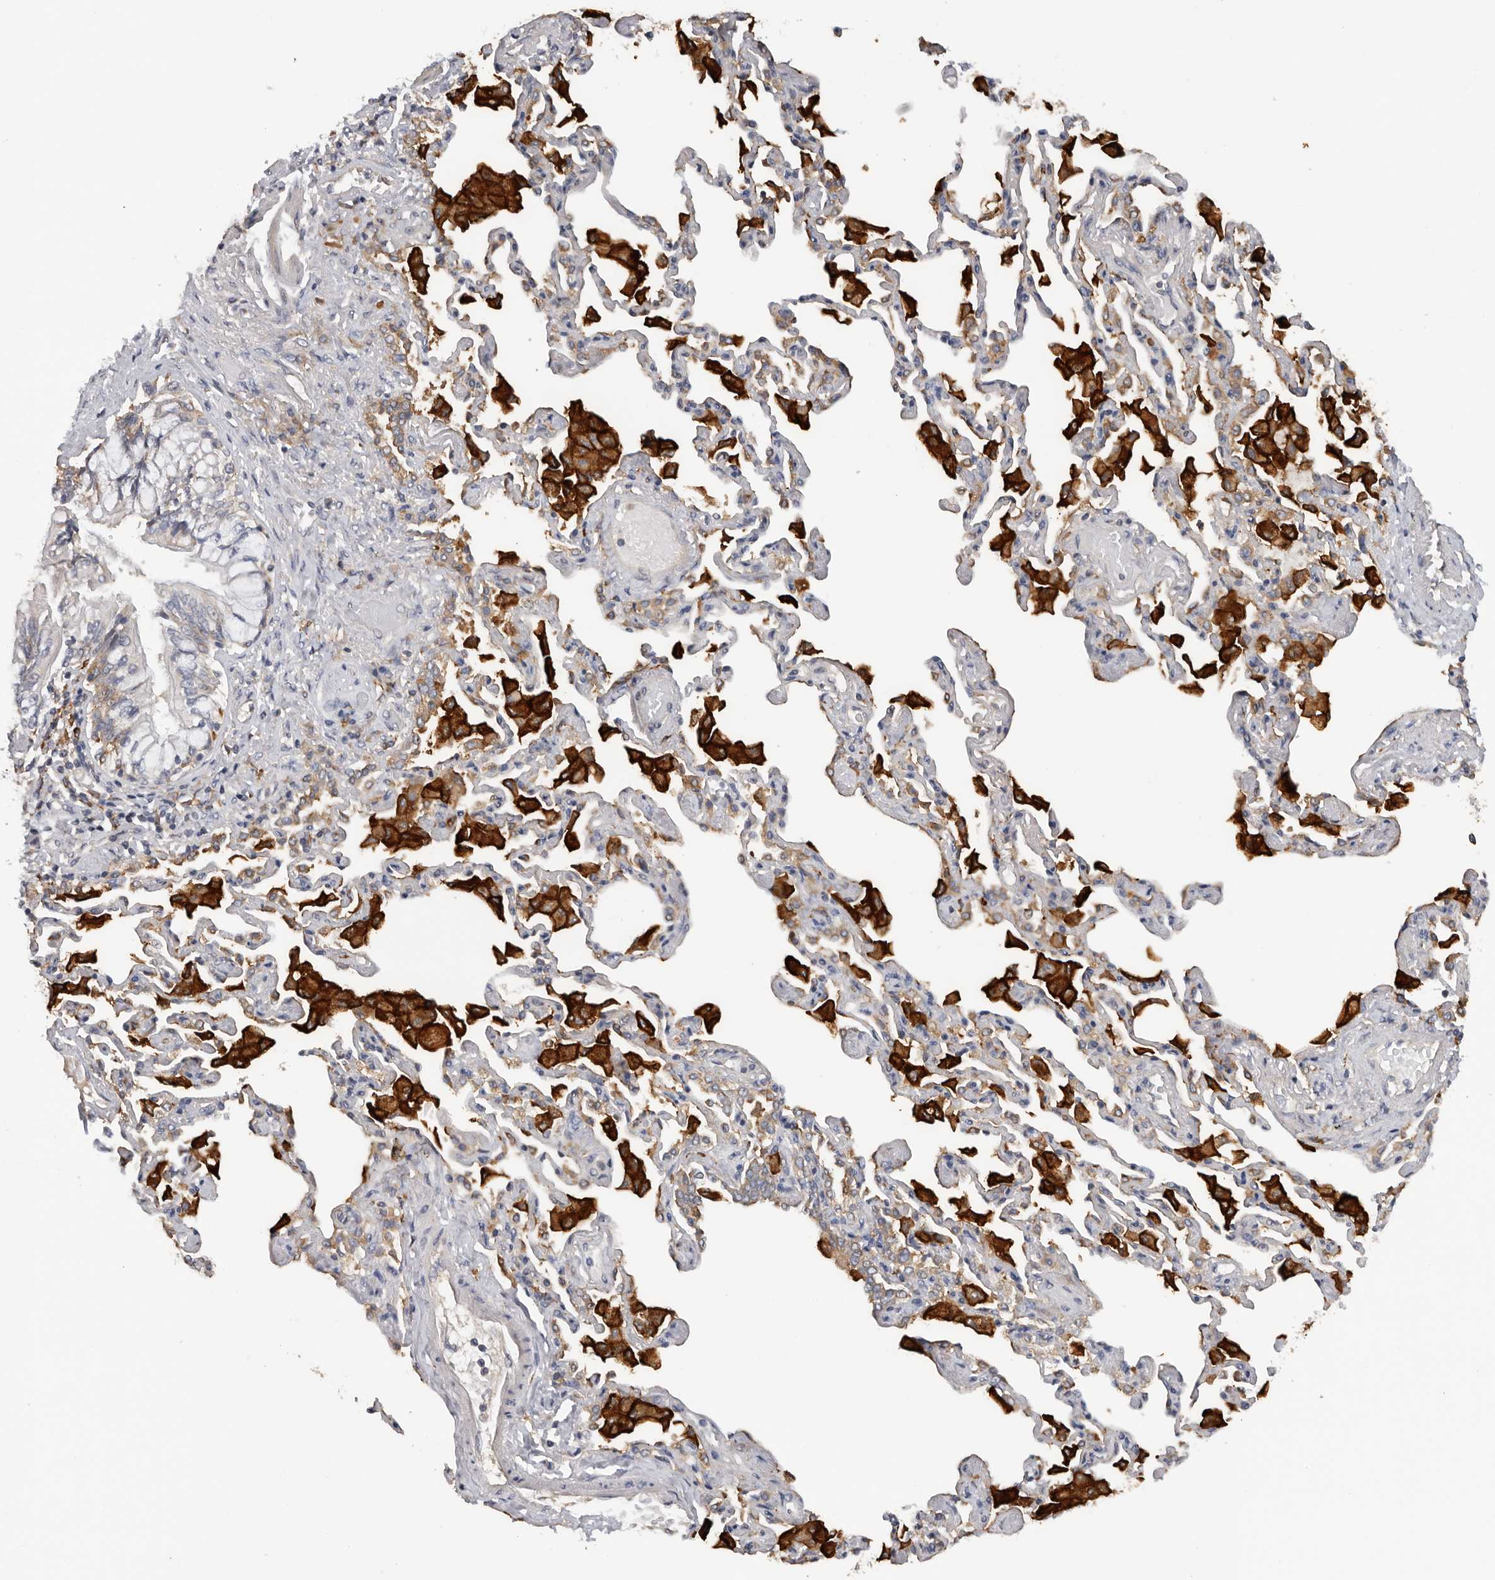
{"staining": {"intensity": "weak", "quantity": "25%-75%", "location": "cytoplasmic/membranous"}, "tissue": "bronchus", "cell_type": "Respiratory epithelial cells", "image_type": "normal", "snomed": [{"axis": "morphology", "description": "Normal tissue, NOS"}, {"axis": "morphology", "description": "Inflammation, NOS"}, {"axis": "topography", "description": "Bronchus"}, {"axis": "topography", "description": "Lung"}], "caption": "This is a histology image of IHC staining of unremarkable bronchus, which shows weak expression in the cytoplasmic/membranous of respiratory epithelial cells.", "gene": "TFRC", "patient": {"sex": "female", "age": 46}}